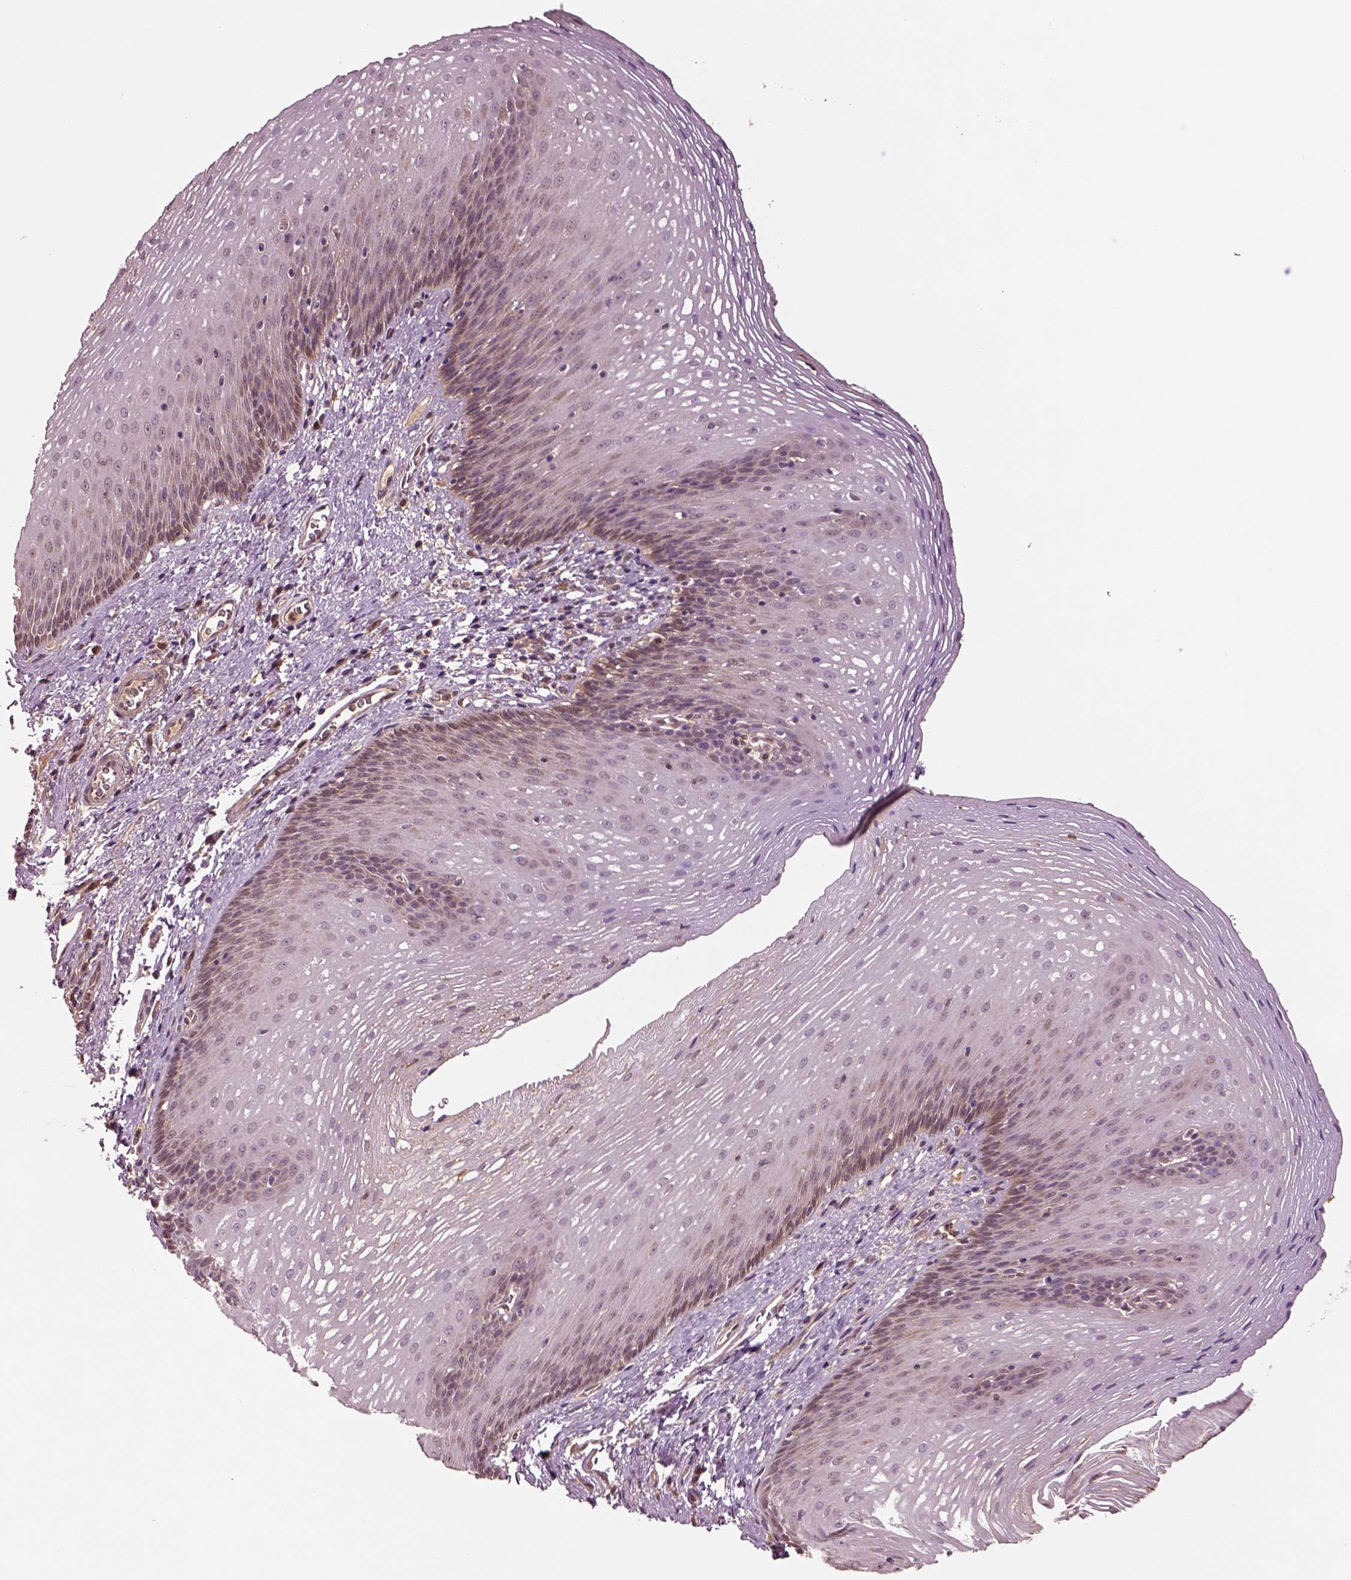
{"staining": {"intensity": "moderate", "quantity": "<25%", "location": "cytoplasmic/membranous"}, "tissue": "esophagus", "cell_type": "Squamous epithelial cells", "image_type": "normal", "snomed": [{"axis": "morphology", "description": "Normal tissue, NOS"}, {"axis": "topography", "description": "Esophagus"}], "caption": "The photomicrograph demonstrates staining of unremarkable esophagus, revealing moderate cytoplasmic/membranous protein staining (brown color) within squamous epithelial cells.", "gene": "MDP1", "patient": {"sex": "male", "age": 76}}